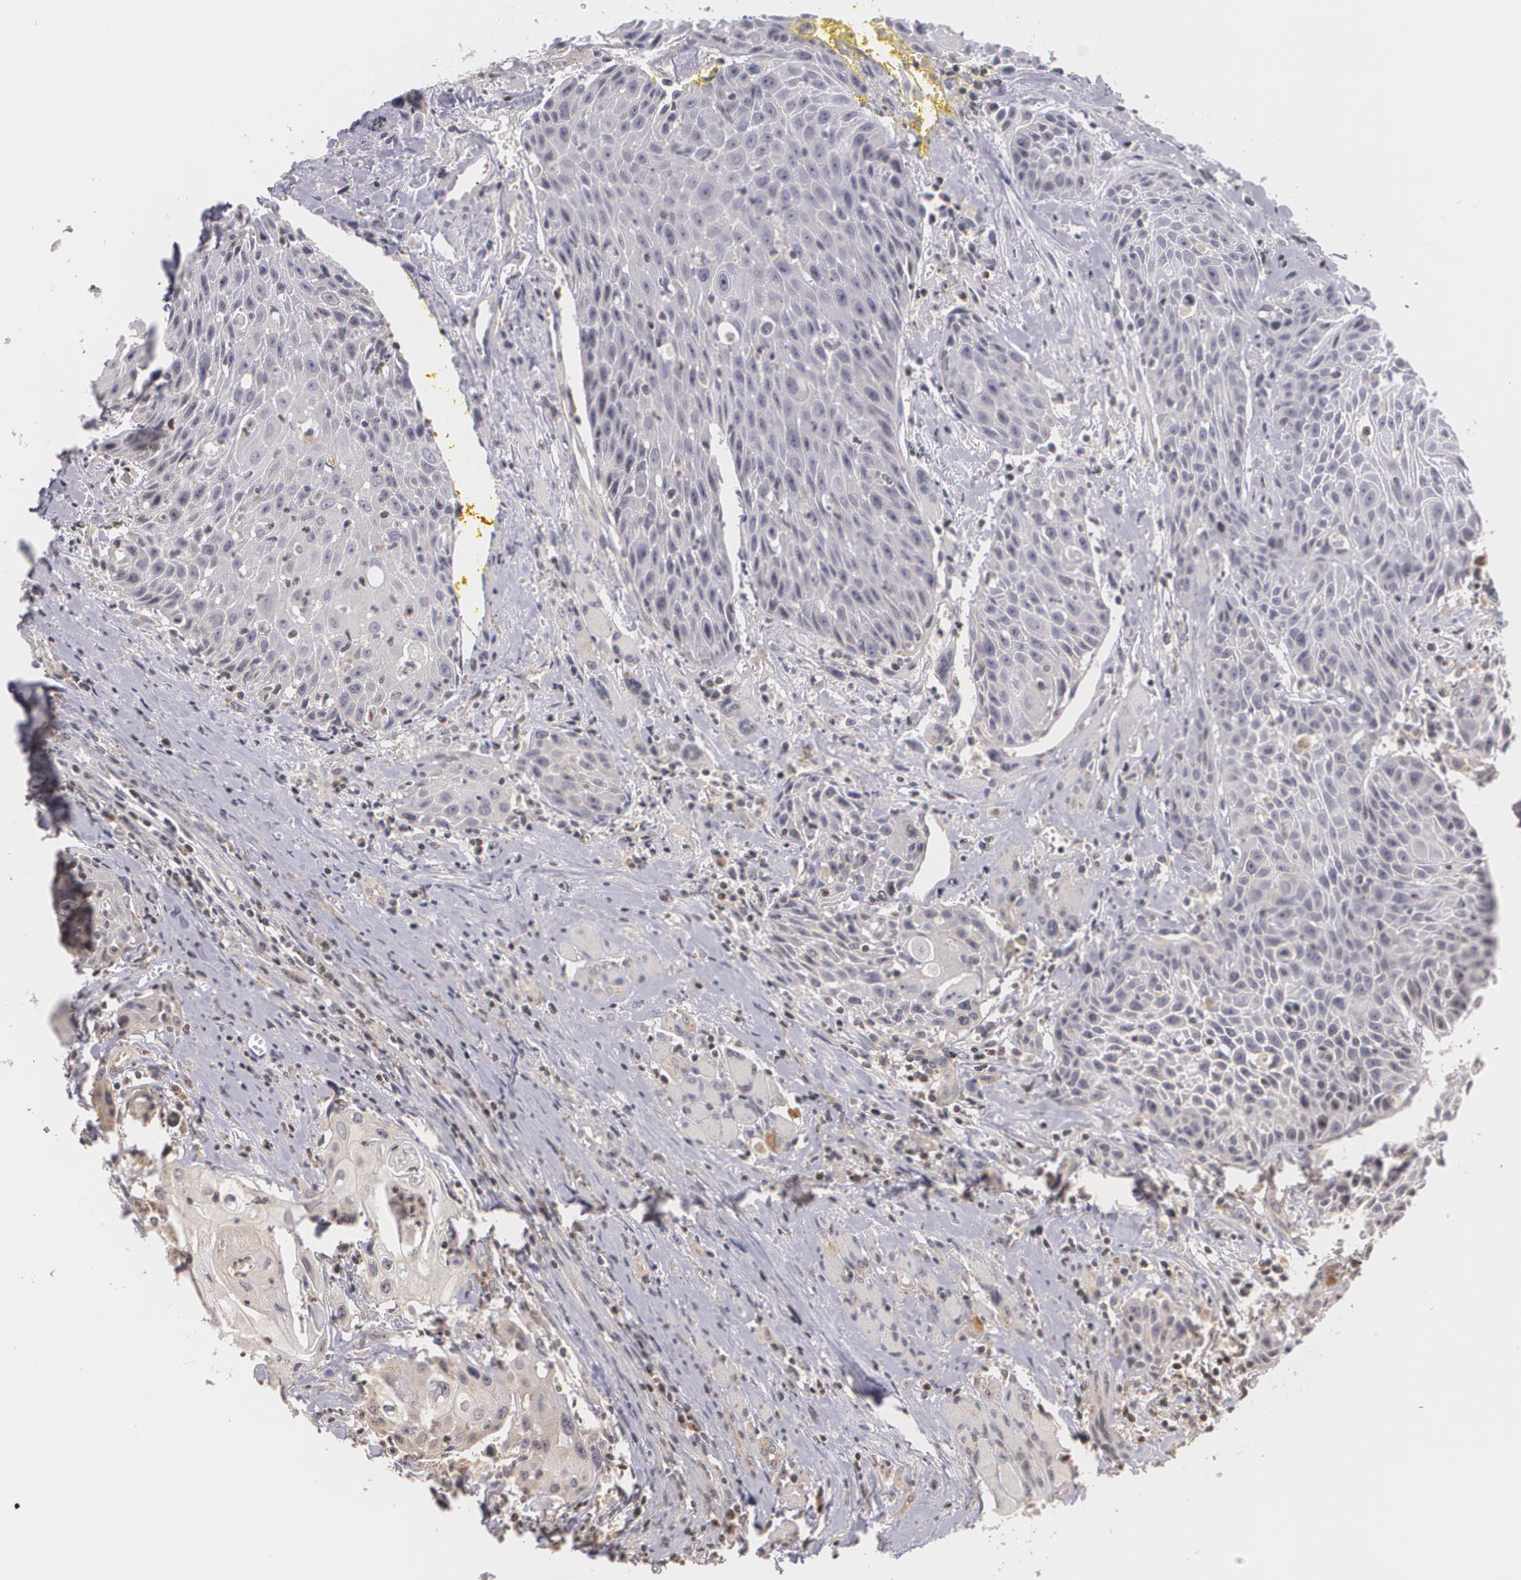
{"staining": {"intensity": "negative", "quantity": "none", "location": "none"}, "tissue": "head and neck cancer", "cell_type": "Tumor cells", "image_type": "cancer", "snomed": [{"axis": "morphology", "description": "Squamous cell carcinoma, NOS"}, {"axis": "topography", "description": "Oral tissue"}, {"axis": "topography", "description": "Head-Neck"}], "caption": "Immunohistochemical staining of human squamous cell carcinoma (head and neck) demonstrates no significant positivity in tumor cells. The staining was performed using DAB (3,3'-diaminobenzidine) to visualize the protein expression in brown, while the nuclei were stained in blue with hematoxylin (Magnification: 20x).", "gene": "VAV3", "patient": {"sex": "female", "age": 82}}